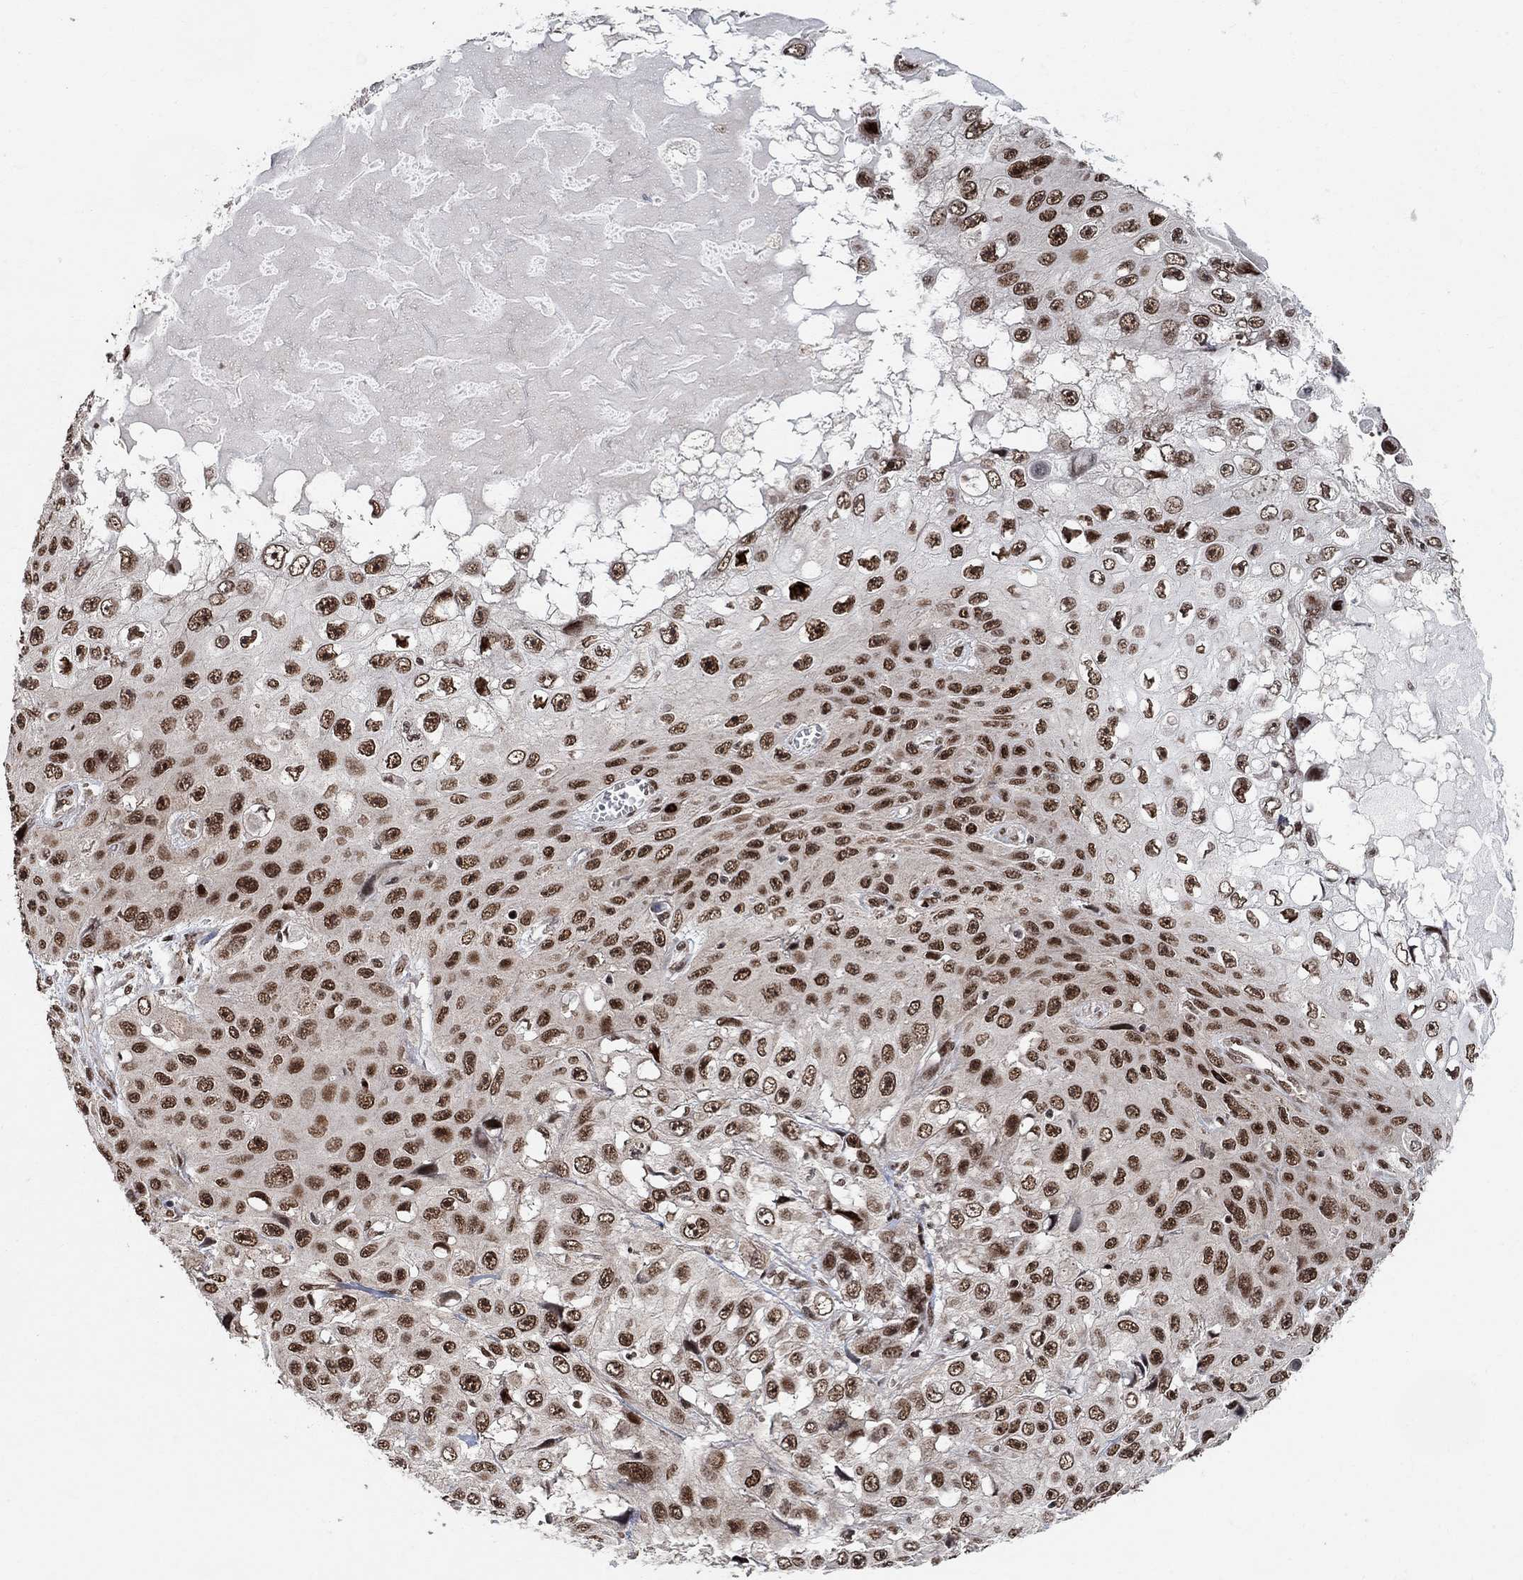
{"staining": {"intensity": "strong", "quantity": ">75%", "location": "nuclear"}, "tissue": "skin cancer", "cell_type": "Tumor cells", "image_type": "cancer", "snomed": [{"axis": "morphology", "description": "Squamous cell carcinoma, NOS"}, {"axis": "topography", "description": "Skin"}], "caption": "Strong nuclear positivity for a protein is appreciated in approximately >75% of tumor cells of skin cancer (squamous cell carcinoma) using immunohistochemistry (IHC).", "gene": "E4F1", "patient": {"sex": "male", "age": 82}}